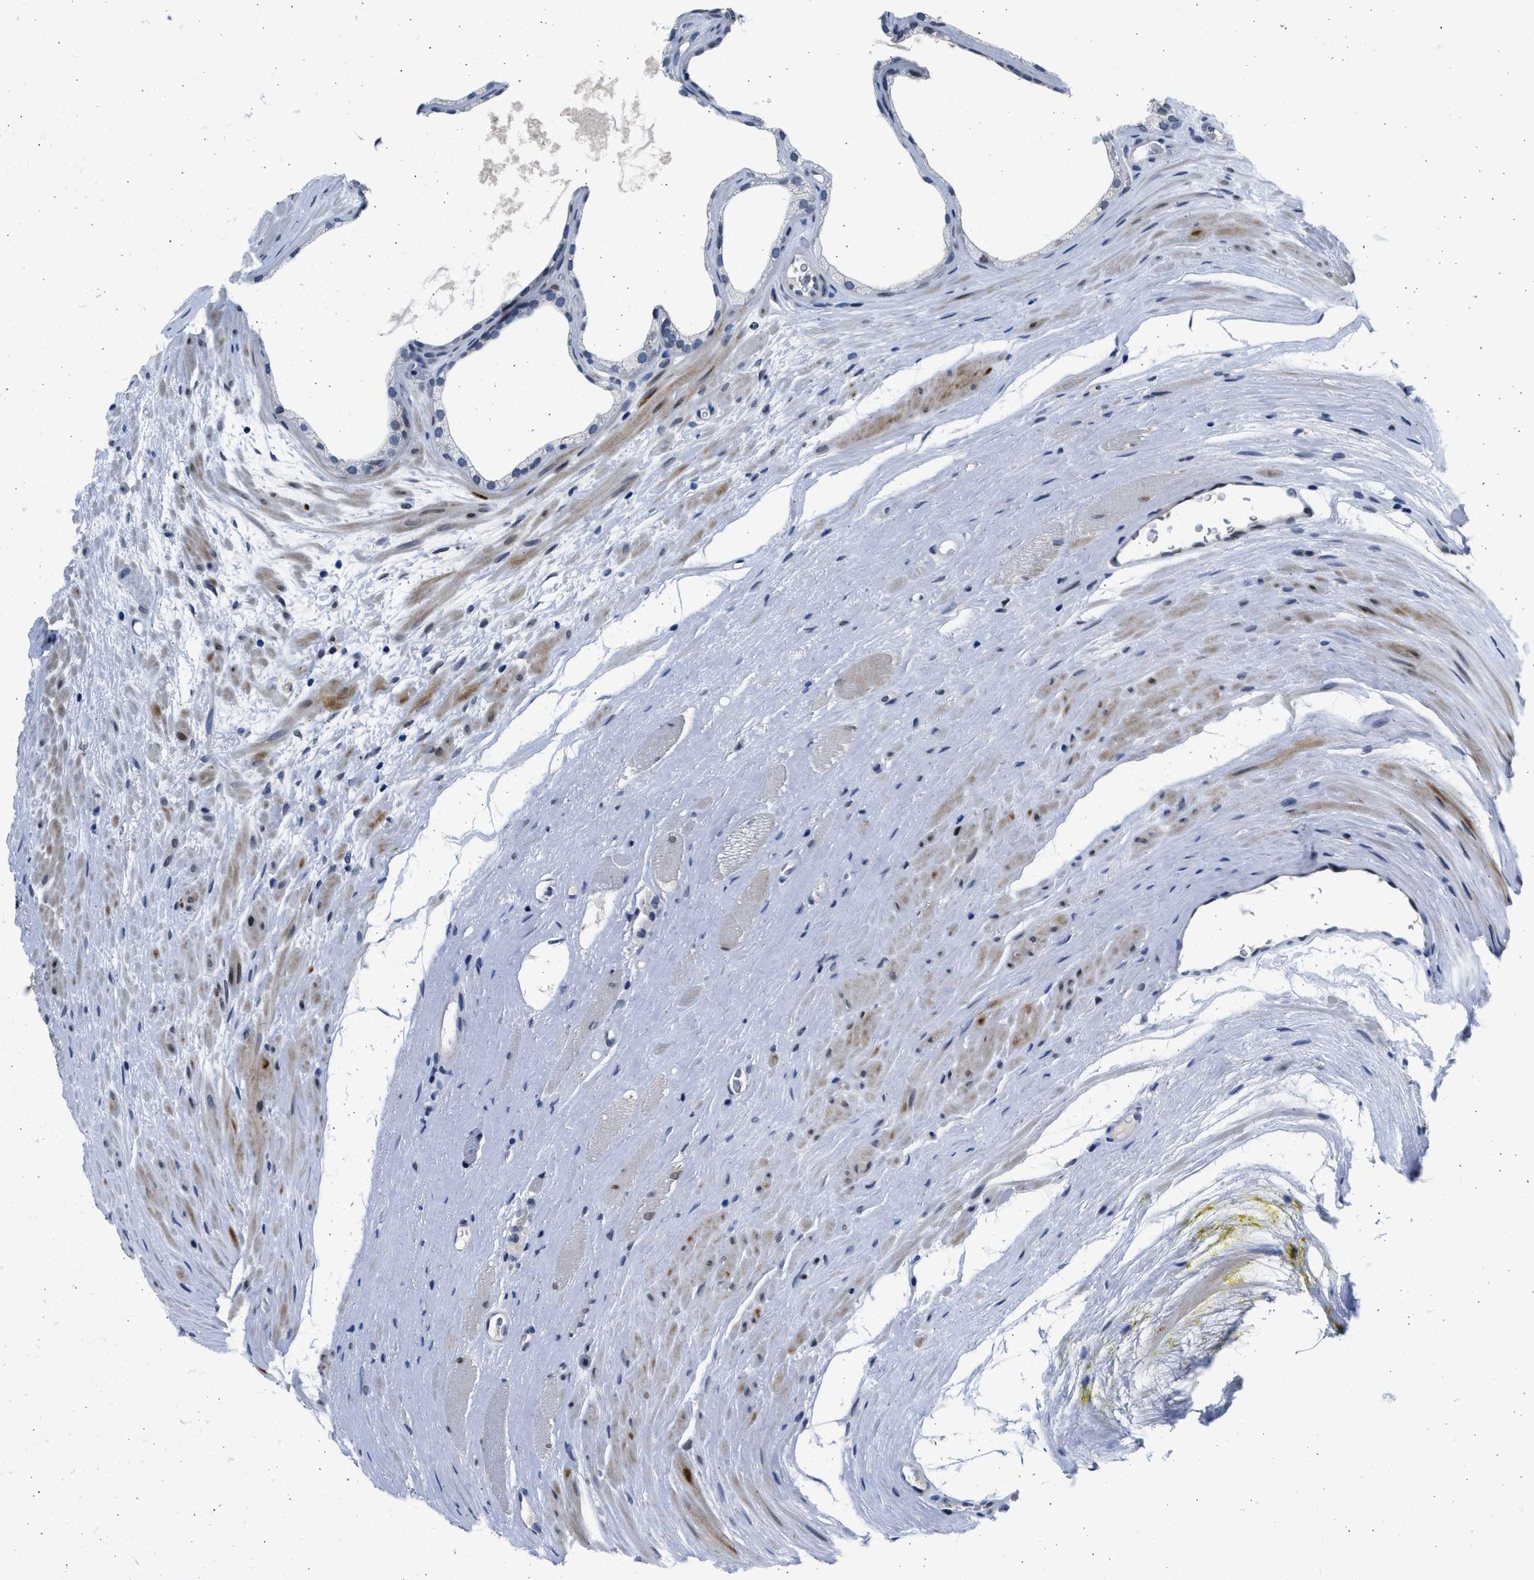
{"staining": {"intensity": "negative", "quantity": "none", "location": "none"}, "tissue": "prostate cancer", "cell_type": "Tumor cells", "image_type": "cancer", "snomed": [{"axis": "morphology", "description": "Adenocarcinoma, High grade"}, {"axis": "topography", "description": "Prostate"}], "caption": "Immunohistochemistry (IHC) histopathology image of adenocarcinoma (high-grade) (prostate) stained for a protein (brown), which shows no expression in tumor cells.", "gene": "HMGN3", "patient": {"sex": "male", "age": 71}}